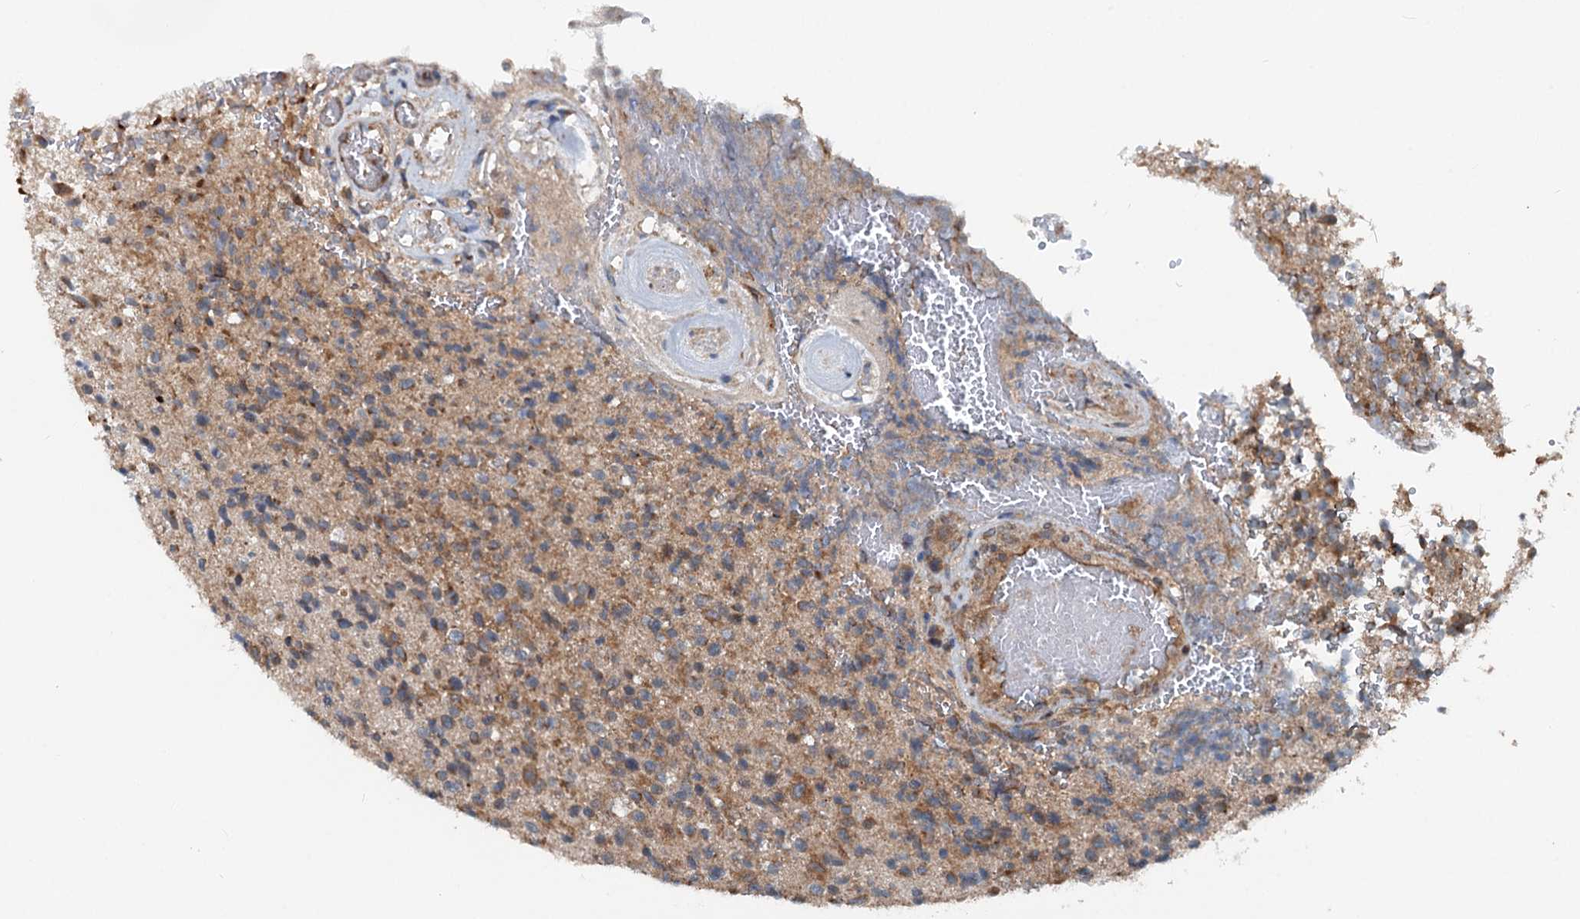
{"staining": {"intensity": "moderate", "quantity": "25%-75%", "location": "cytoplasmic/membranous"}, "tissue": "glioma", "cell_type": "Tumor cells", "image_type": "cancer", "snomed": [{"axis": "morphology", "description": "Glioma, malignant, High grade"}, {"axis": "topography", "description": "Brain"}], "caption": "IHC image of neoplastic tissue: high-grade glioma (malignant) stained using immunohistochemistry (IHC) demonstrates medium levels of moderate protein expression localized specifically in the cytoplasmic/membranous of tumor cells, appearing as a cytoplasmic/membranous brown color.", "gene": "TEDC1", "patient": {"sex": "male", "age": 56}}